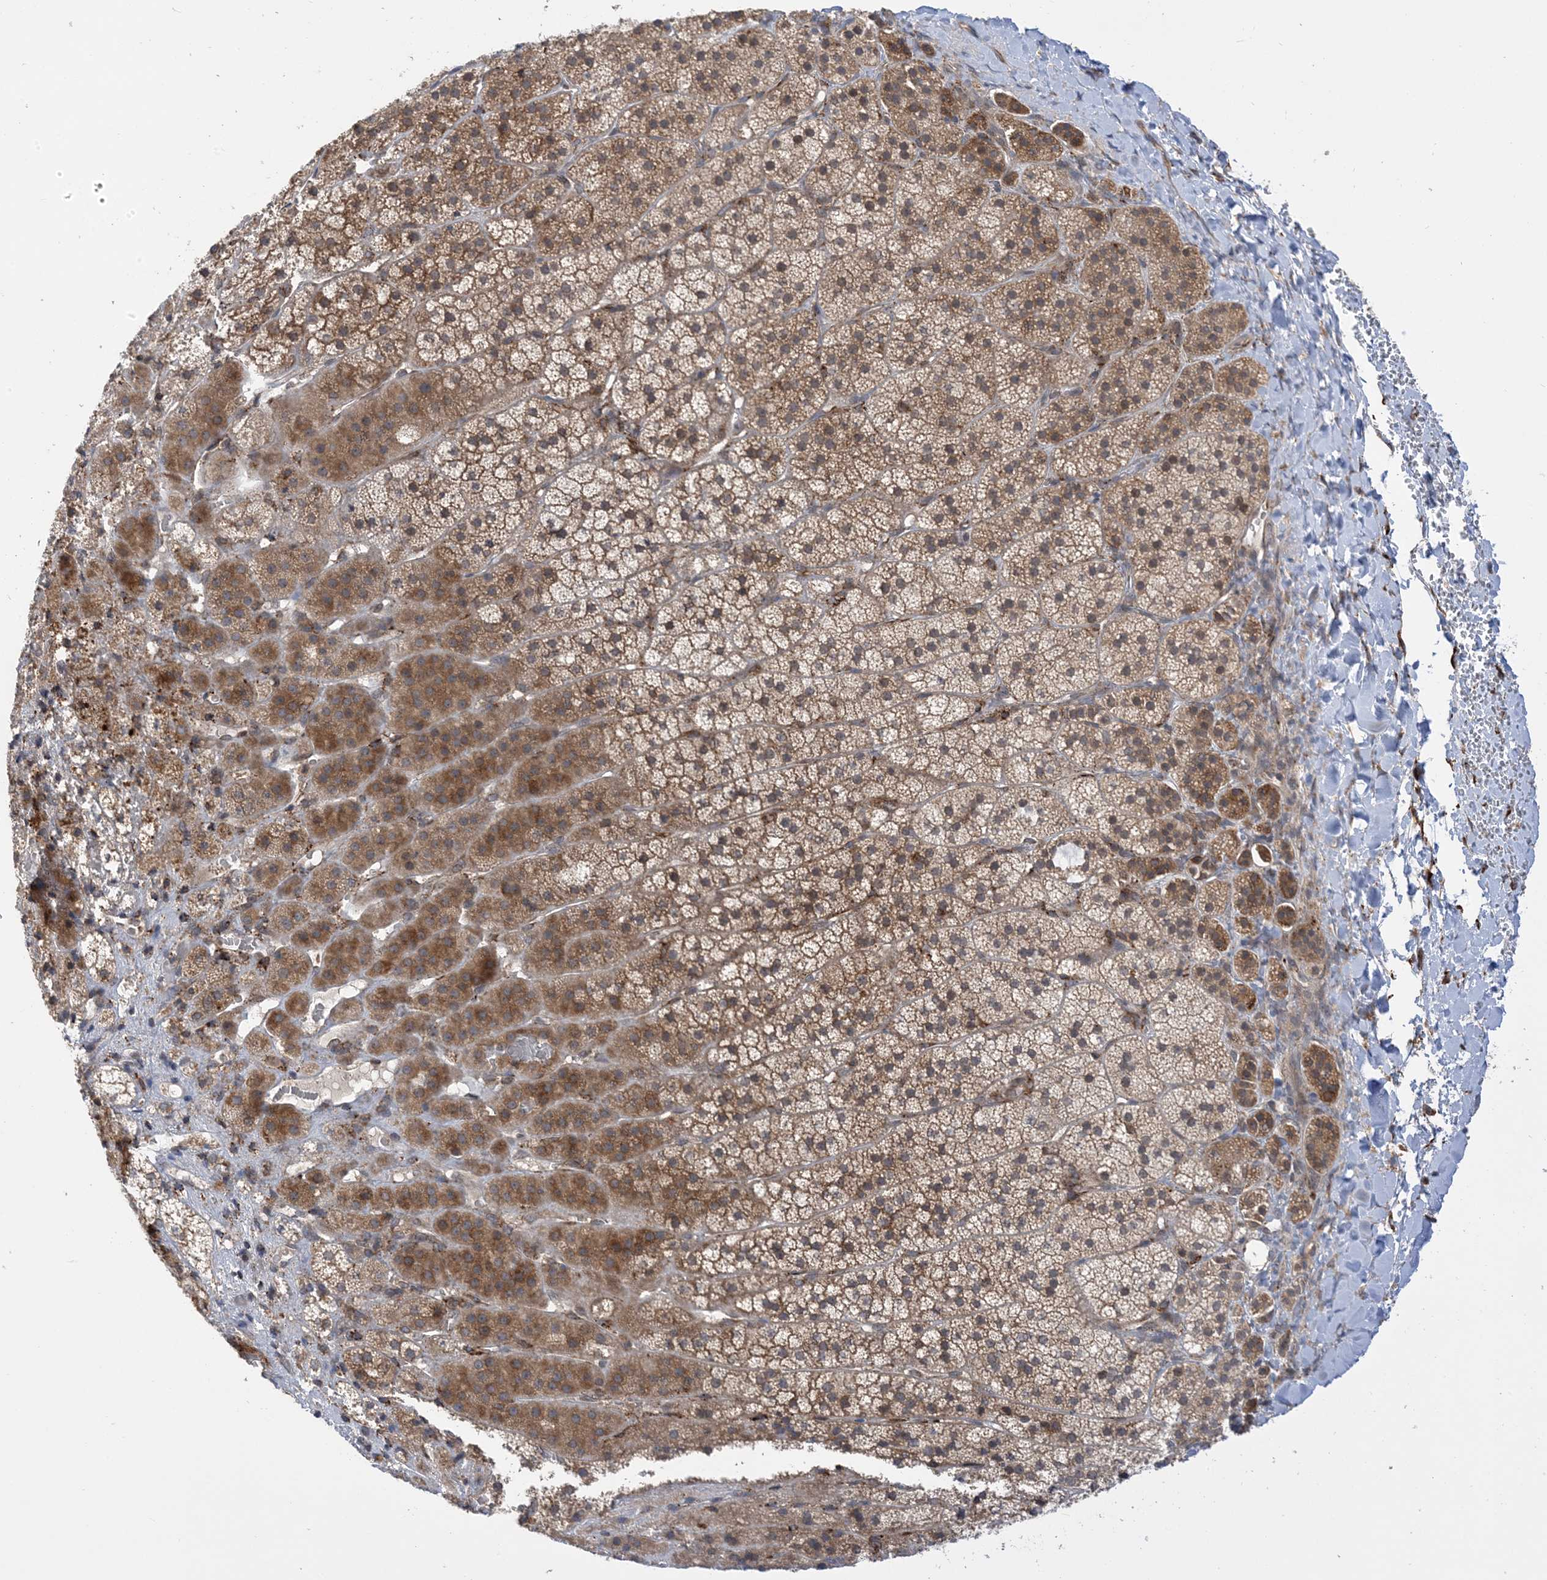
{"staining": {"intensity": "moderate", "quantity": ">75%", "location": "cytoplasmic/membranous"}, "tissue": "adrenal gland", "cell_type": "Glandular cells", "image_type": "normal", "snomed": [{"axis": "morphology", "description": "Normal tissue, NOS"}, {"axis": "topography", "description": "Adrenal gland"}], "caption": "The histopathology image reveals staining of benign adrenal gland, revealing moderate cytoplasmic/membranous protein positivity (brown color) within glandular cells.", "gene": "METTL21A", "patient": {"sex": "female", "age": 44}}